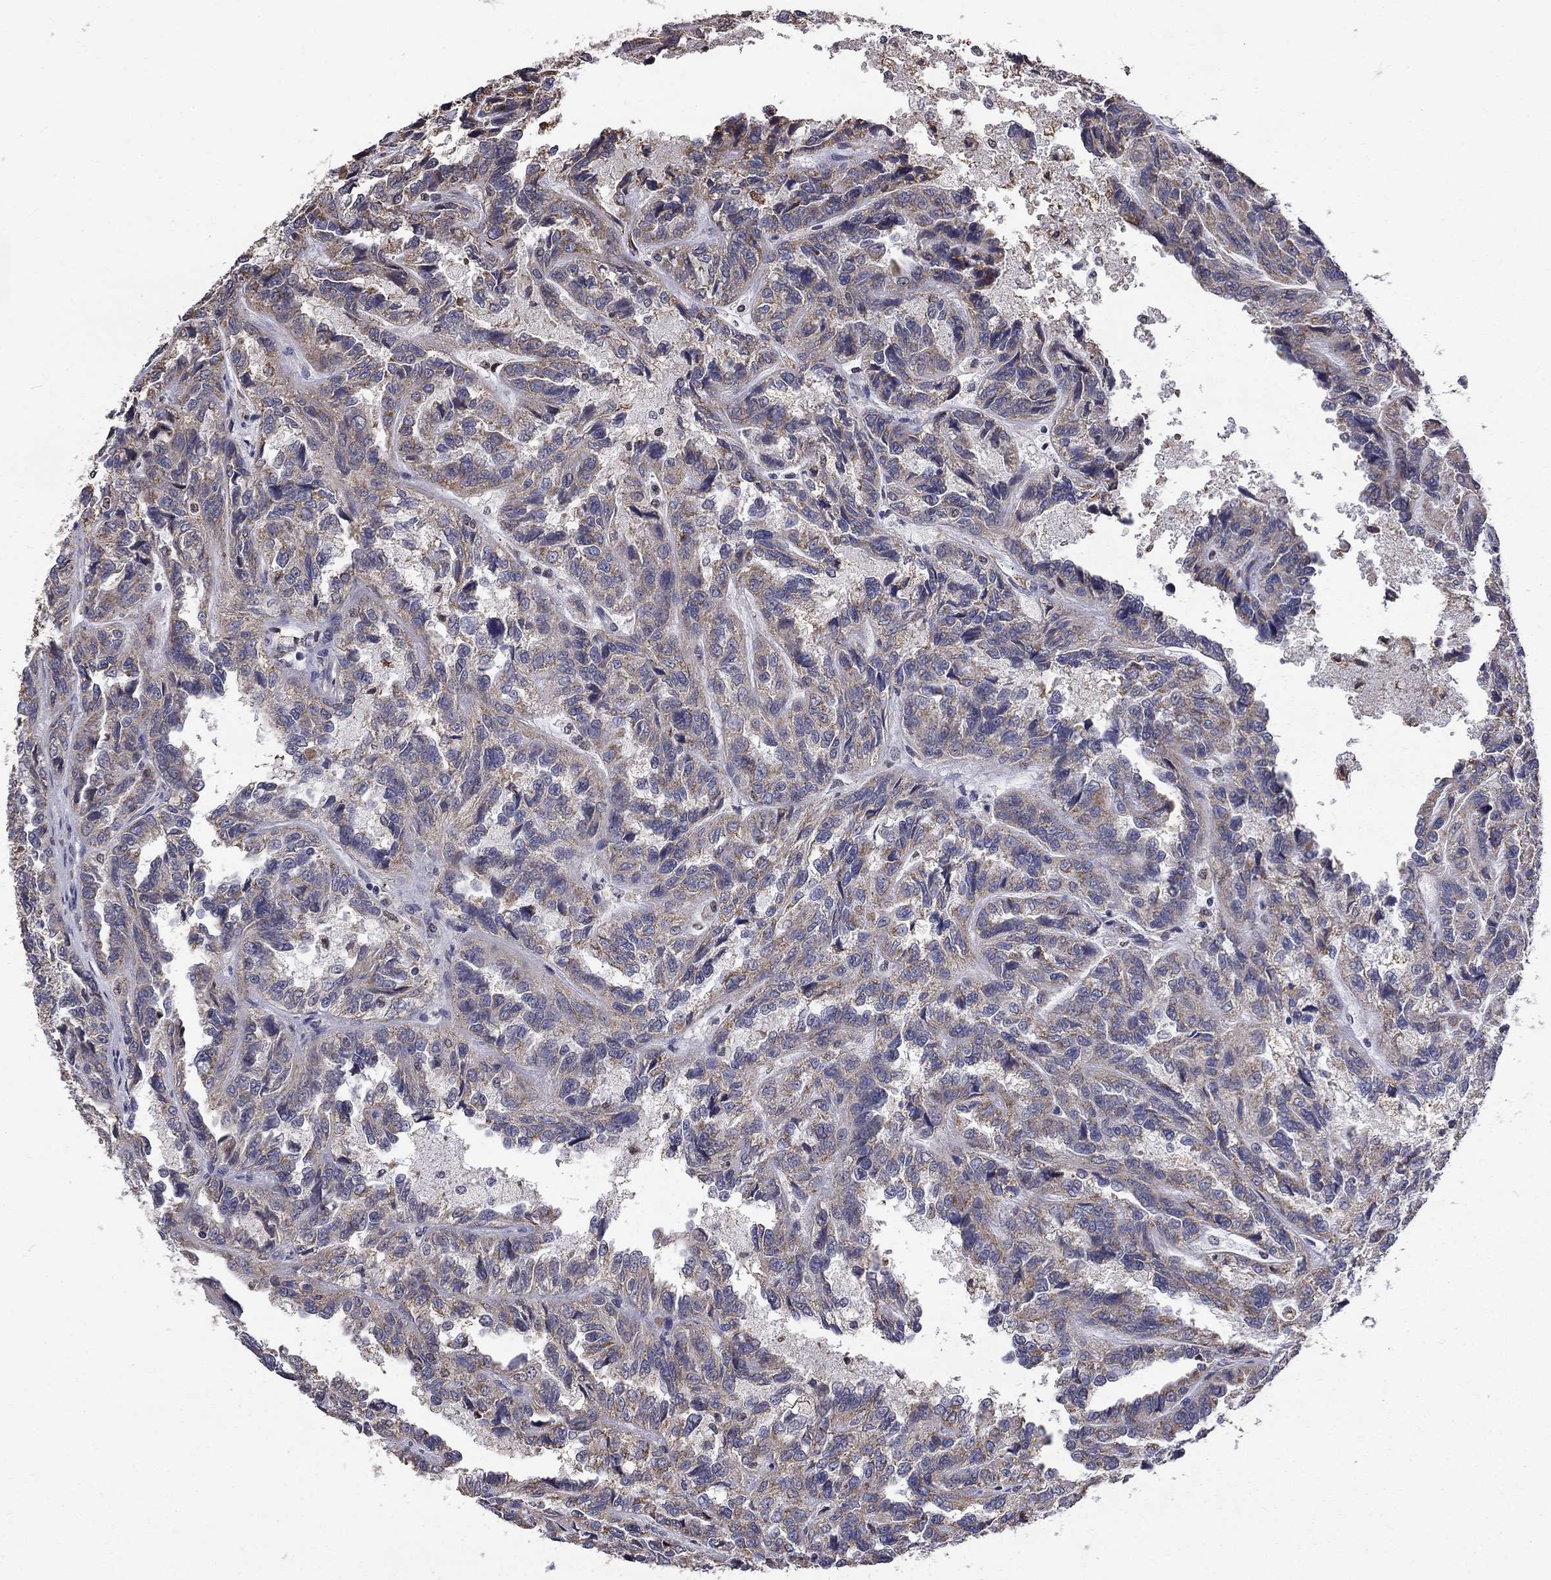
{"staining": {"intensity": "negative", "quantity": "none", "location": "none"}, "tissue": "renal cancer", "cell_type": "Tumor cells", "image_type": "cancer", "snomed": [{"axis": "morphology", "description": "Adenocarcinoma, NOS"}, {"axis": "topography", "description": "Kidney"}], "caption": "Immunohistochemistry photomicrograph of neoplastic tissue: renal adenocarcinoma stained with DAB exhibits no significant protein staining in tumor cells. (Brightfield microscopy of DAB IHC at high magnification).", "gene": "HSPB2", "patient": {"sex": "male", "age": 79}}